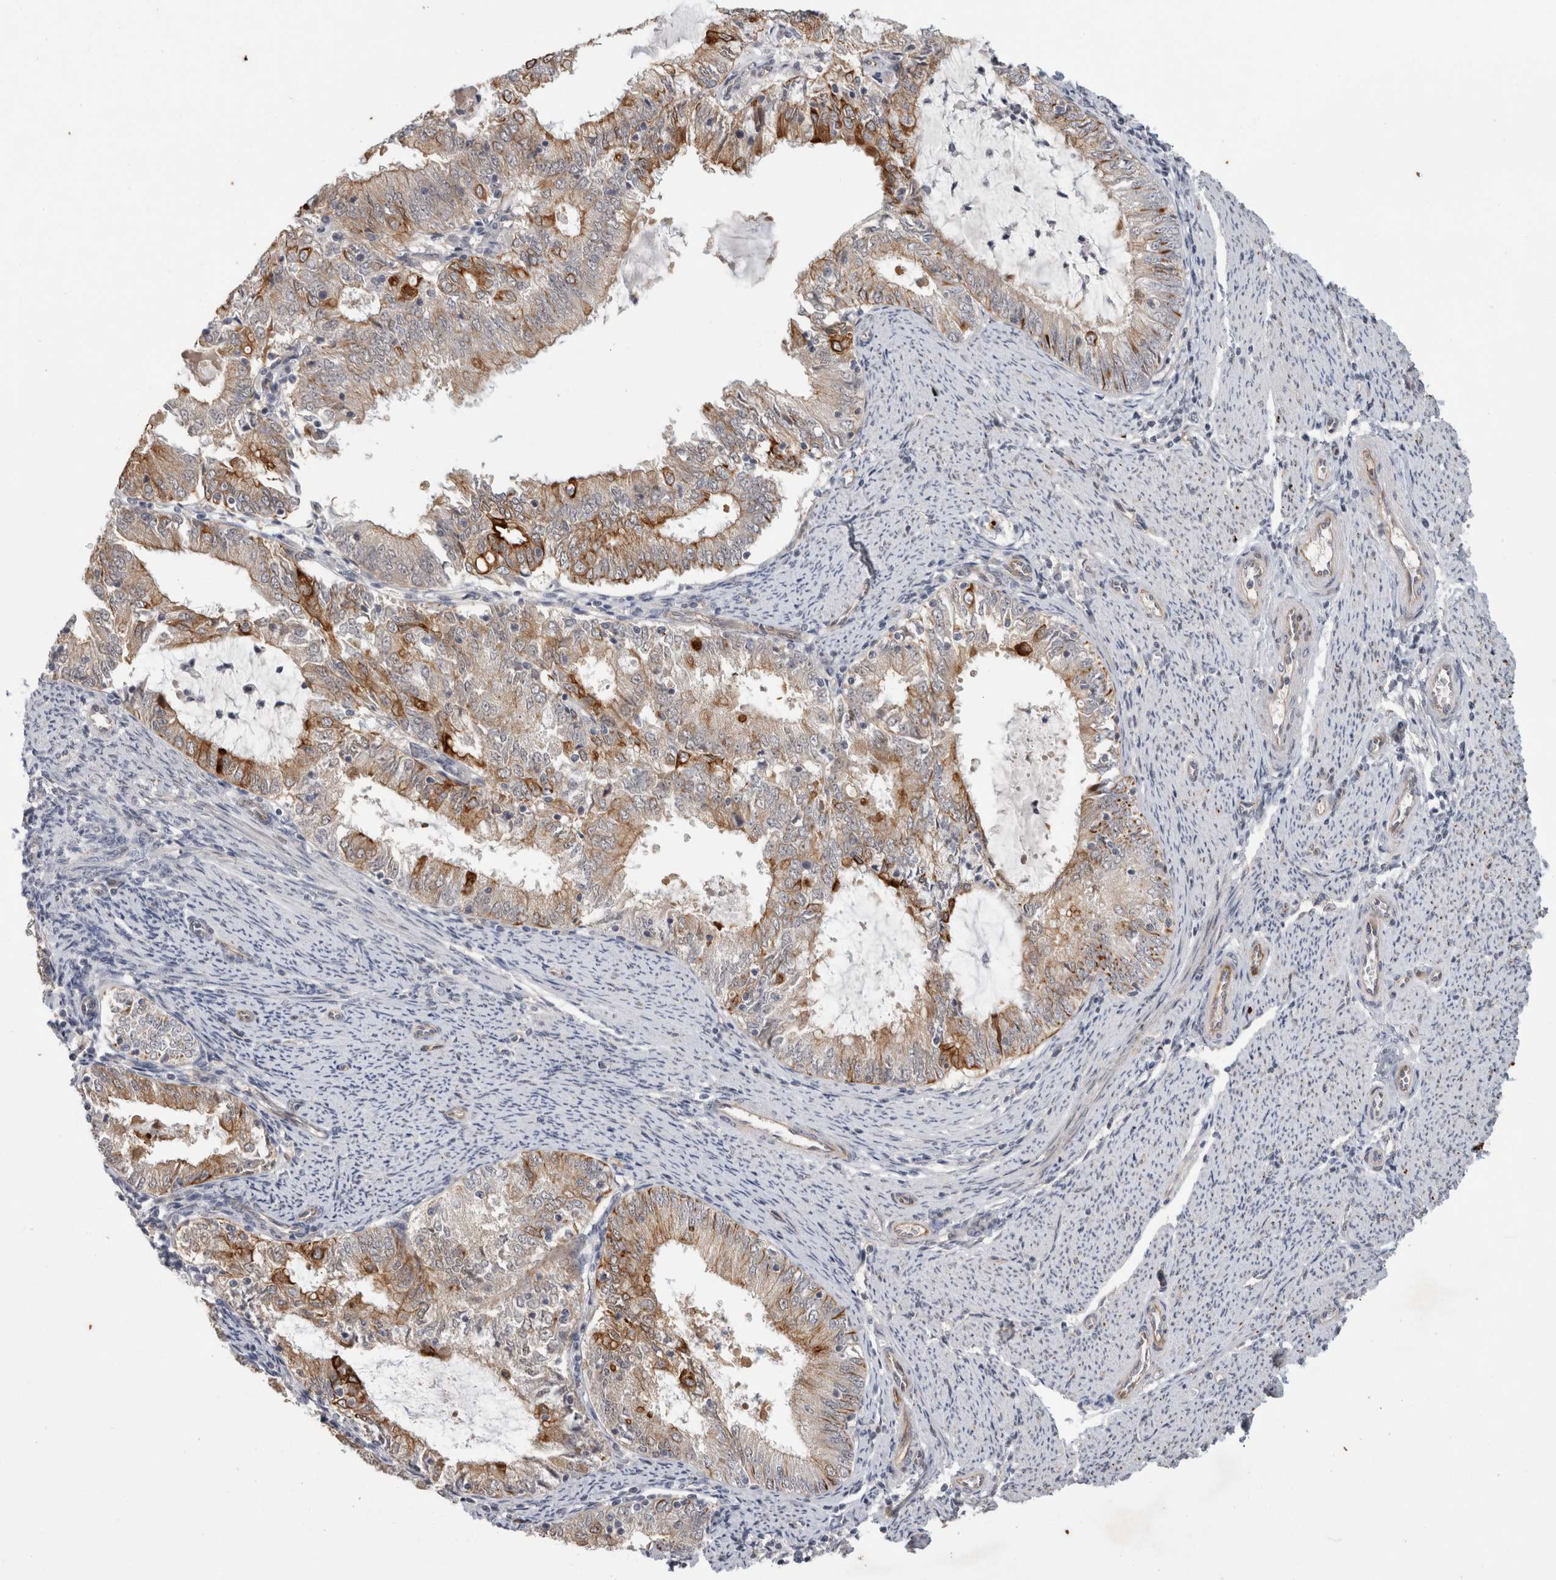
{"staining": {"intensity": "moderate", "quantity": "25%-75%", "location": "cytoplasmic/membranous"}, "tissue": "endometrial cancer", "cell_type": "Tumor cells", "image_type": "cancer", "snomed": [{"axis": "morphology", "description": "Adenocarcinoma, NOS"}, {"axis": "topography", "description": "Endometrium"}], "caption": "About 25%-75% of tumor cells in endometrial adenocarcinoma exhibit moderate cytoplasmic/membranous protein positivity as visualized by brown immunohistochemical staining.", "gene": "CRISPLD1", "patient": {"sex": "female", "age": 57}}